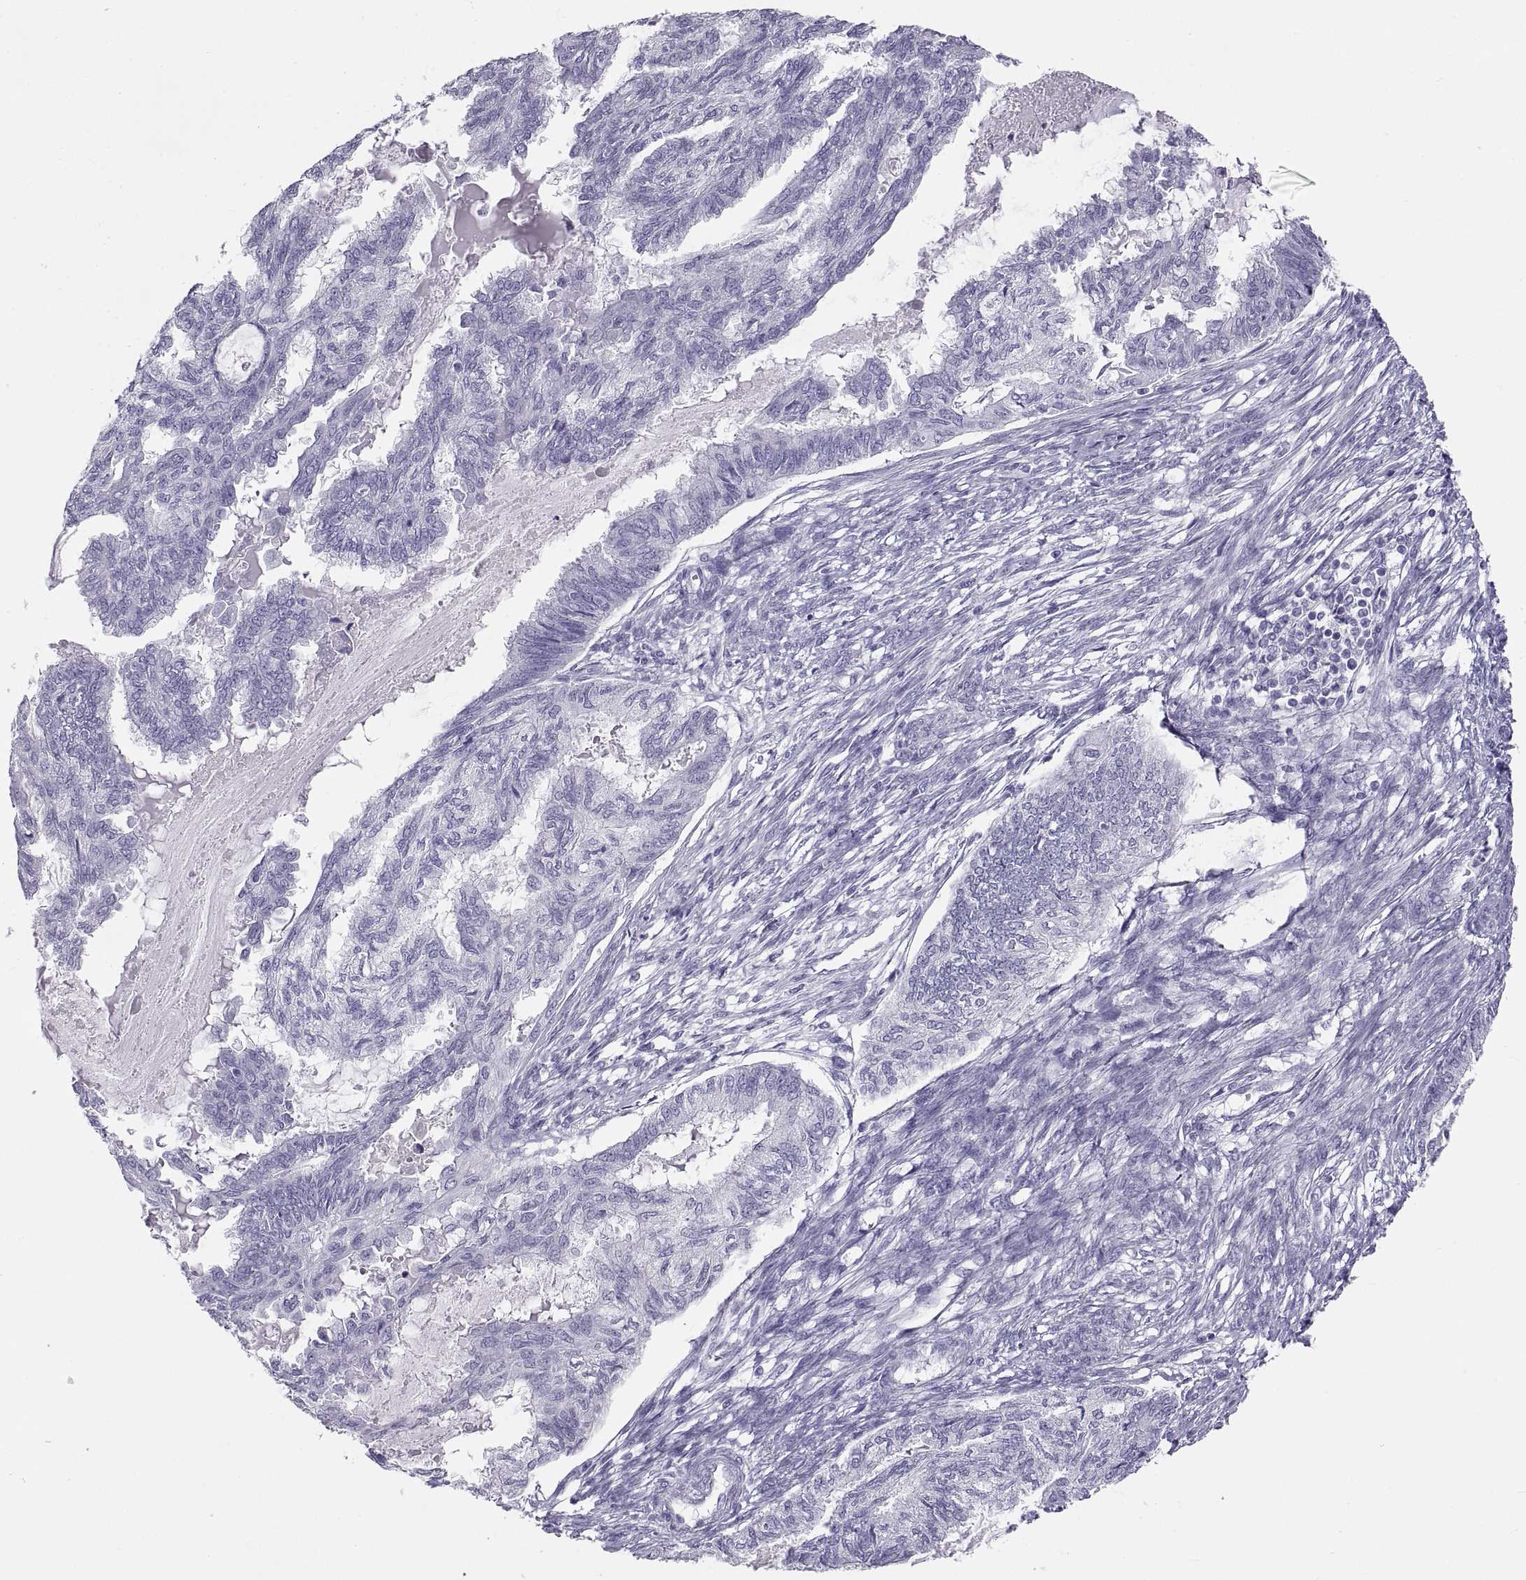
{"staining": {"intensity": "negative", "quantity": "none", "location": "none"}, "tissue": "endometrial cancer", "cell_type": "Tumor cells", "image_type": "cancer", "snomed": [{"axis": "morphology", "description": "Adenocarcinoma, NOS"}, {"axis": "topography", "description": "Endometrium"}], "caption": "Immunohistochemistry (IHC) micrograph of endometrial adenocarcinoma stained for a protein (brown), which reveals no staining in tumor cells.", "gene": "RLBP1", "patient": {"sex": "female", "age": 86}}